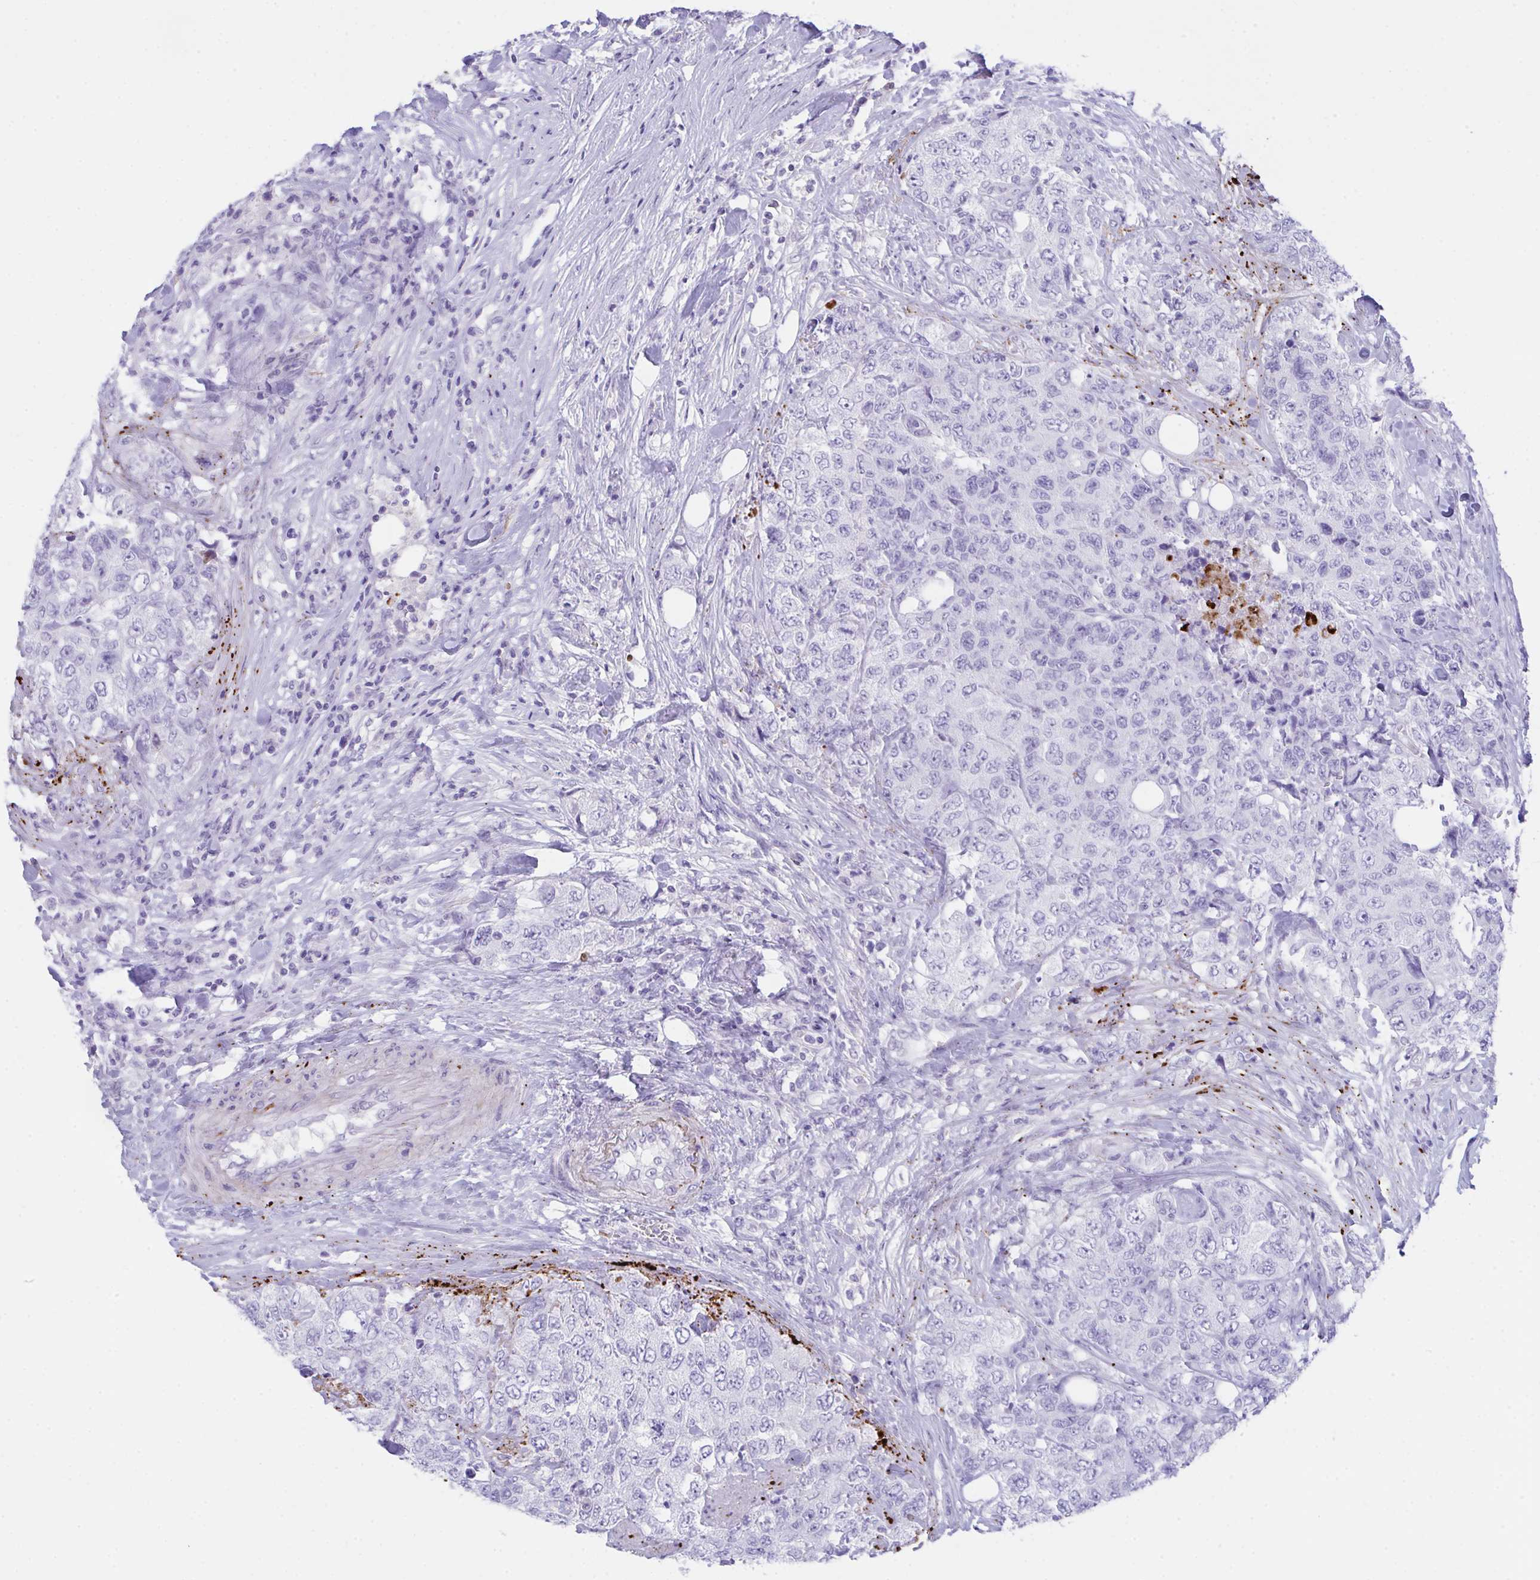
{"staining": {"intensity": "negative", "quantity": "none", "location": "none"}, "tissue": "urothelial cancer", "cell_type": "Tumor cells", "image_type": "cancer", "snomed": [{"axis": "morphology", "description": "Urothelial carcinoma, High grade"}, {"axis": "topography", "description": "Urinary bladder"}], "caption": "Urothelial cancer was stained to show a protein in brown. There is no significant expression in tumor cells. (DAB (3,3'-diaminobenzidine) IHC, high magnification).", "gene": "KMT2E", "patient": {"sex": "female", "age": 78}}